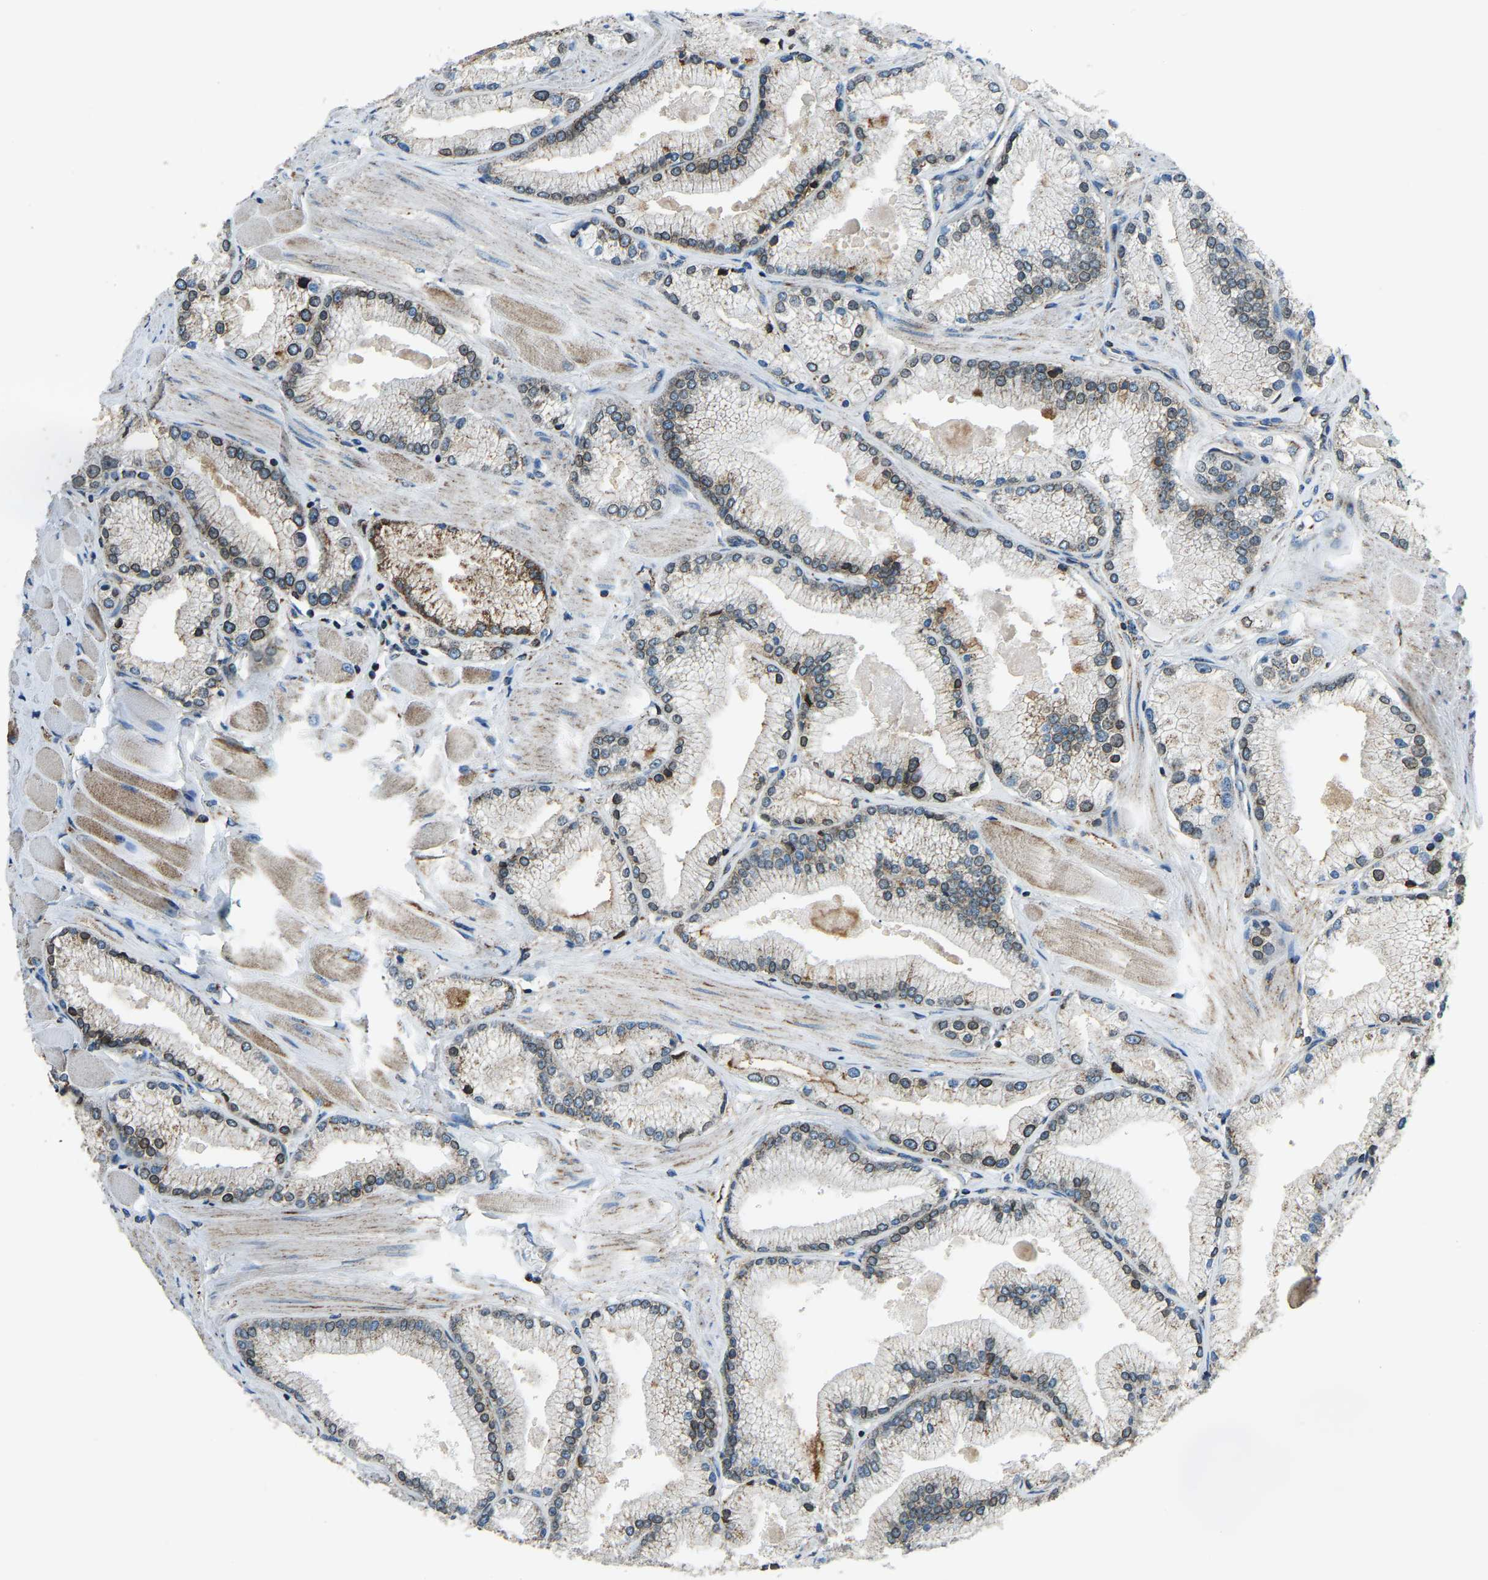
{"staining": {"intensity": "weak", "quantity": "25%-75%", "location": "cytoplasmic/membranous"}, "tissue": "prostate cancer", "cell_type": "Tumor cells", "image_type": "cancer", "snomed": [{"axis": "morphology", "description": "Adenocarcinoma, High grade"}, {"axis": "topography", "description": "Prostate"}], "caption": "The micrograph displays a brown stain indicating the presence of a protein in the cytoplasmic/membranous of tumor cells in adenocarcinoma (high-grade) (prostate).", "gene": "RBM33", "patient": {"sex": "male", "age": 50}}